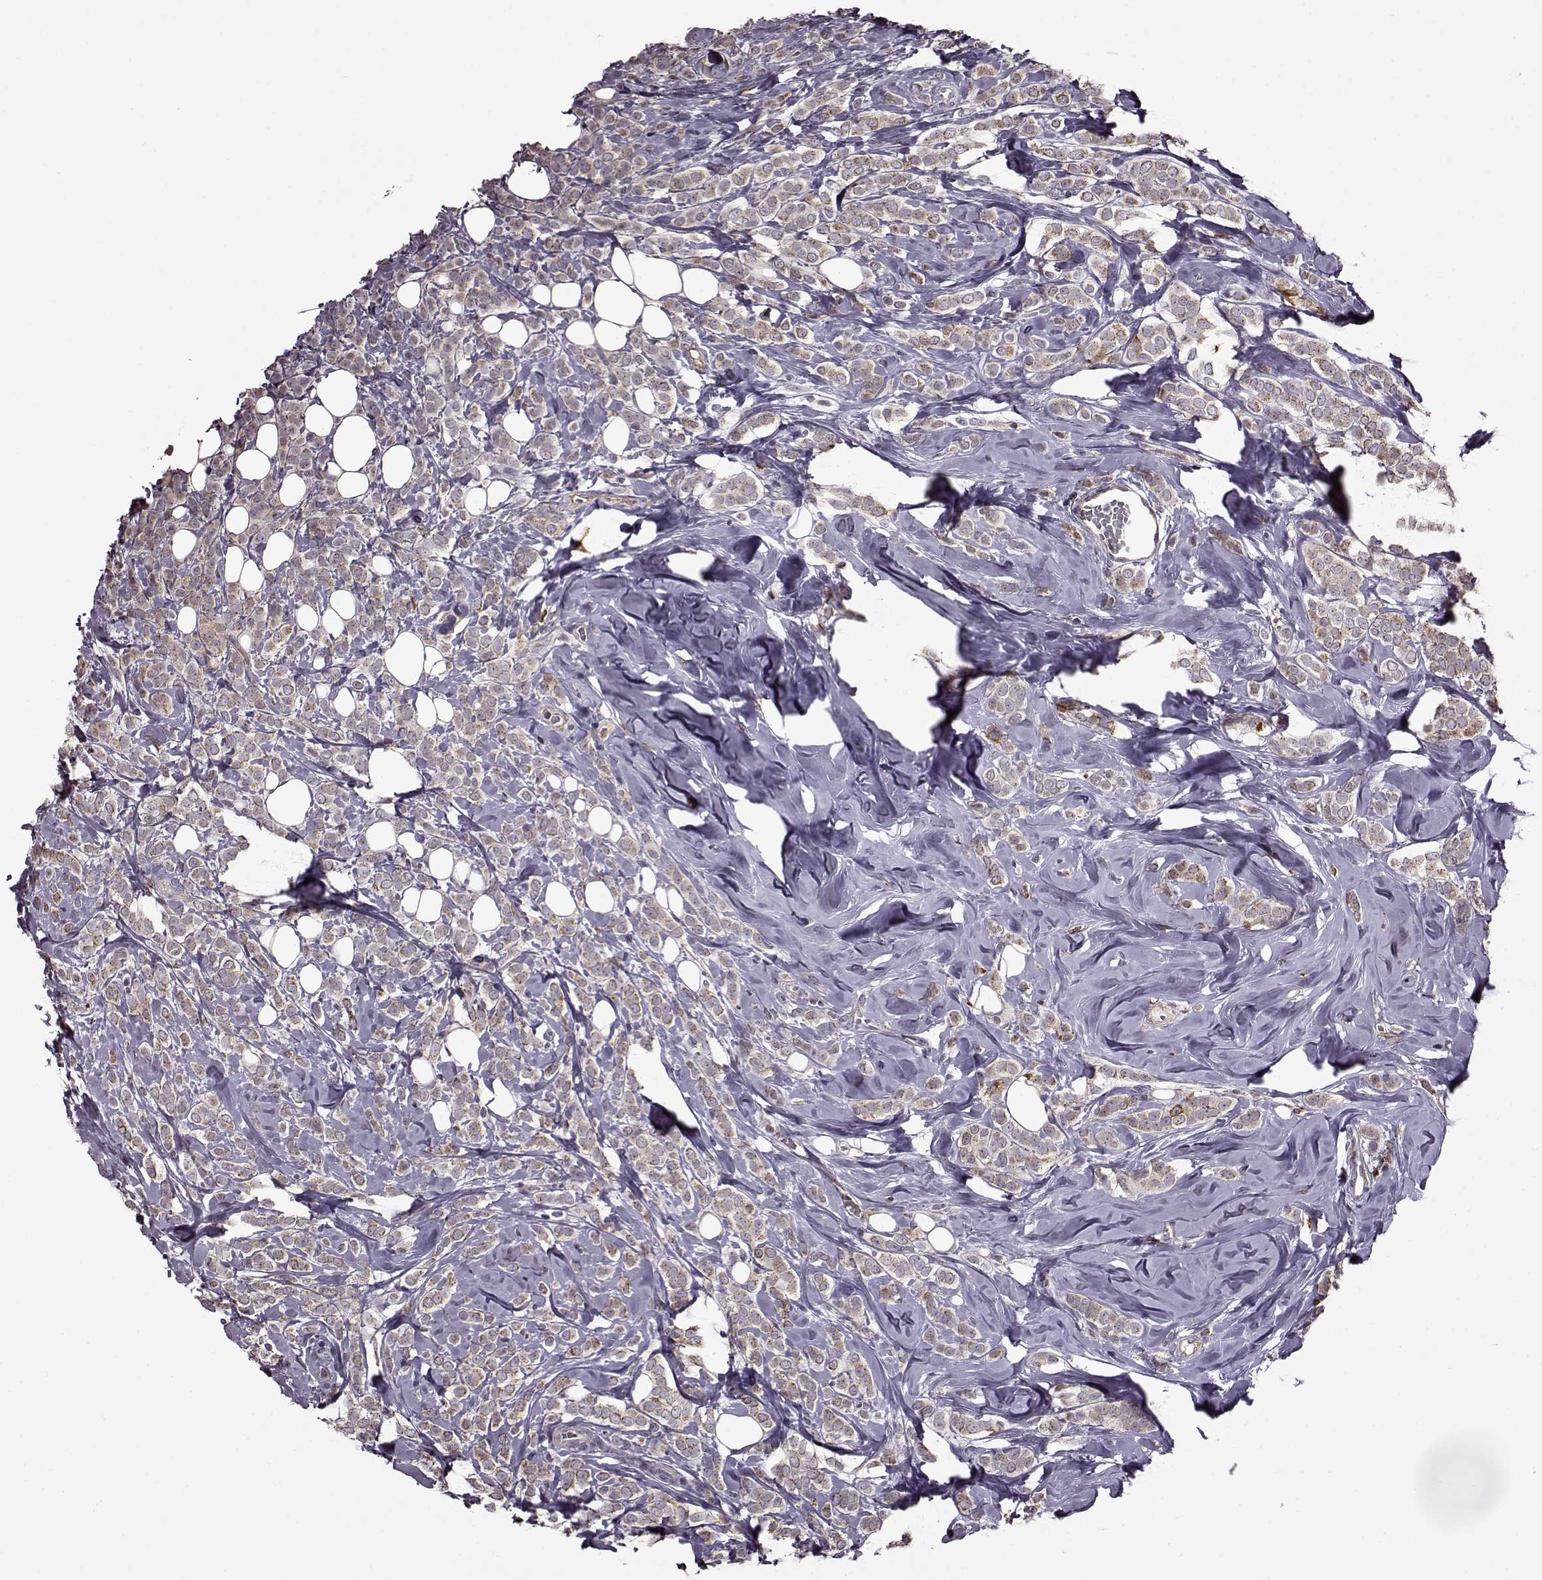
{"staining": {"intensity": "weak", "quantity": ">75%", "location": "cytoplasmic/membranous"}, "tissue": "breast cancer", "cell_type": "Tumor cells", "image_type": "cancer", "snomed": [{"axis": "morphology", "description": "Lobular carcinoma"}, {"axis": "topography", "description": "Breast"}], "caption": "Immunohistochemistry of breast cancer (lobular carcinoma) shows low levels of weak cytoplasmic/membranous staining in approximately >75% of tumor cells.", "gene": "MTSS1", "patient": {"sex": "female", "age": 49}}